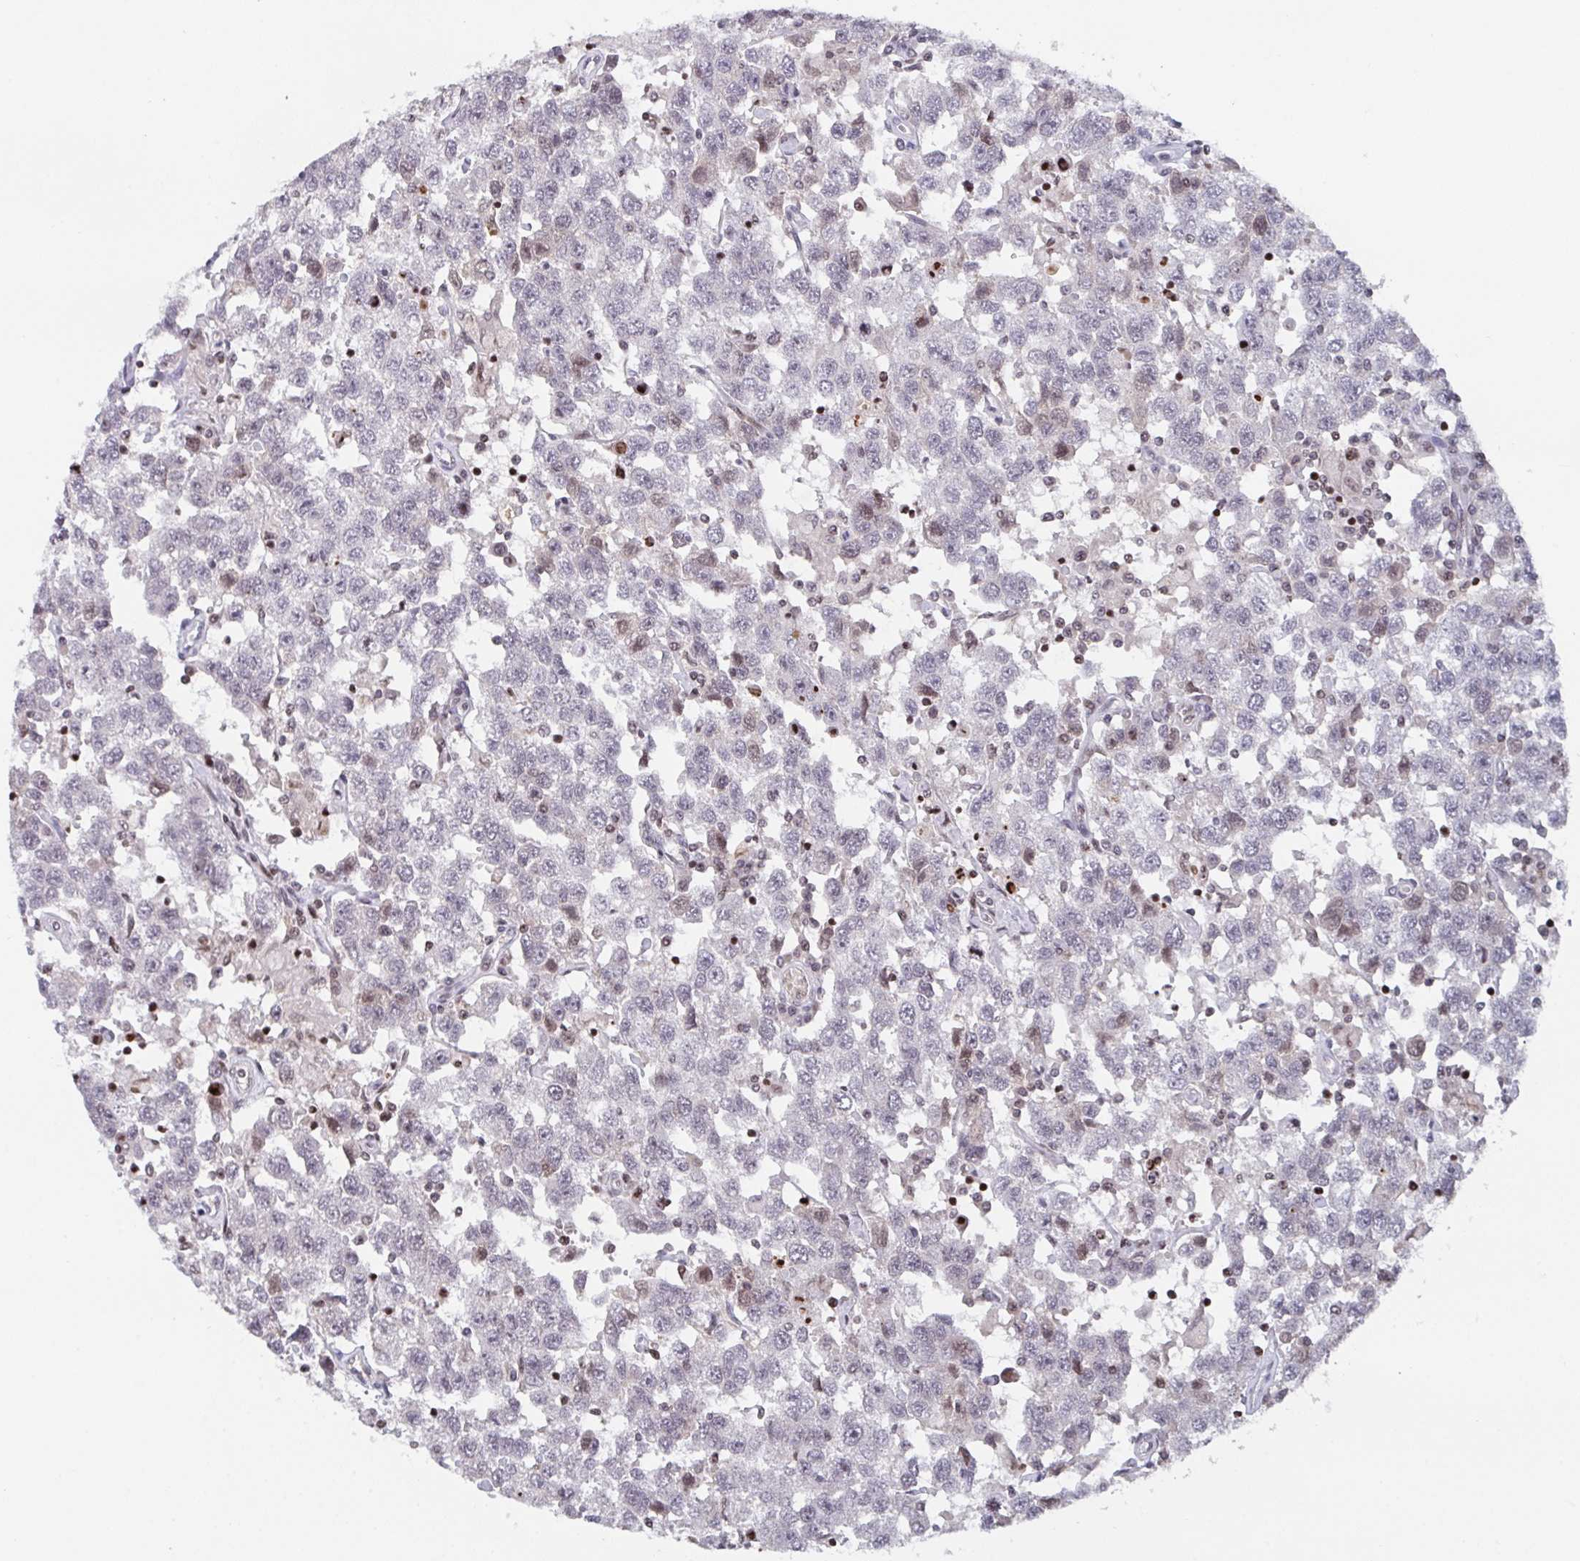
{"staining": {"intensity": "negative", "quantity": "none", "location": "none"}, "tissue": "testis cancer", "cell_type": "Tumor cells", "image_type": "cancer", "snomed": [{"axis": "morphology", "description": "Seminoma, NOS"}, {"axis": "topography", "description": "Testis"}], "caption": "Photomicrograph shows no protein expression in tumor cells of seminoma (testis) tissue. Nuclei are stained in blue.", "gene": "PCDHB8", "patient": {"sex": "male", "age": 41}}